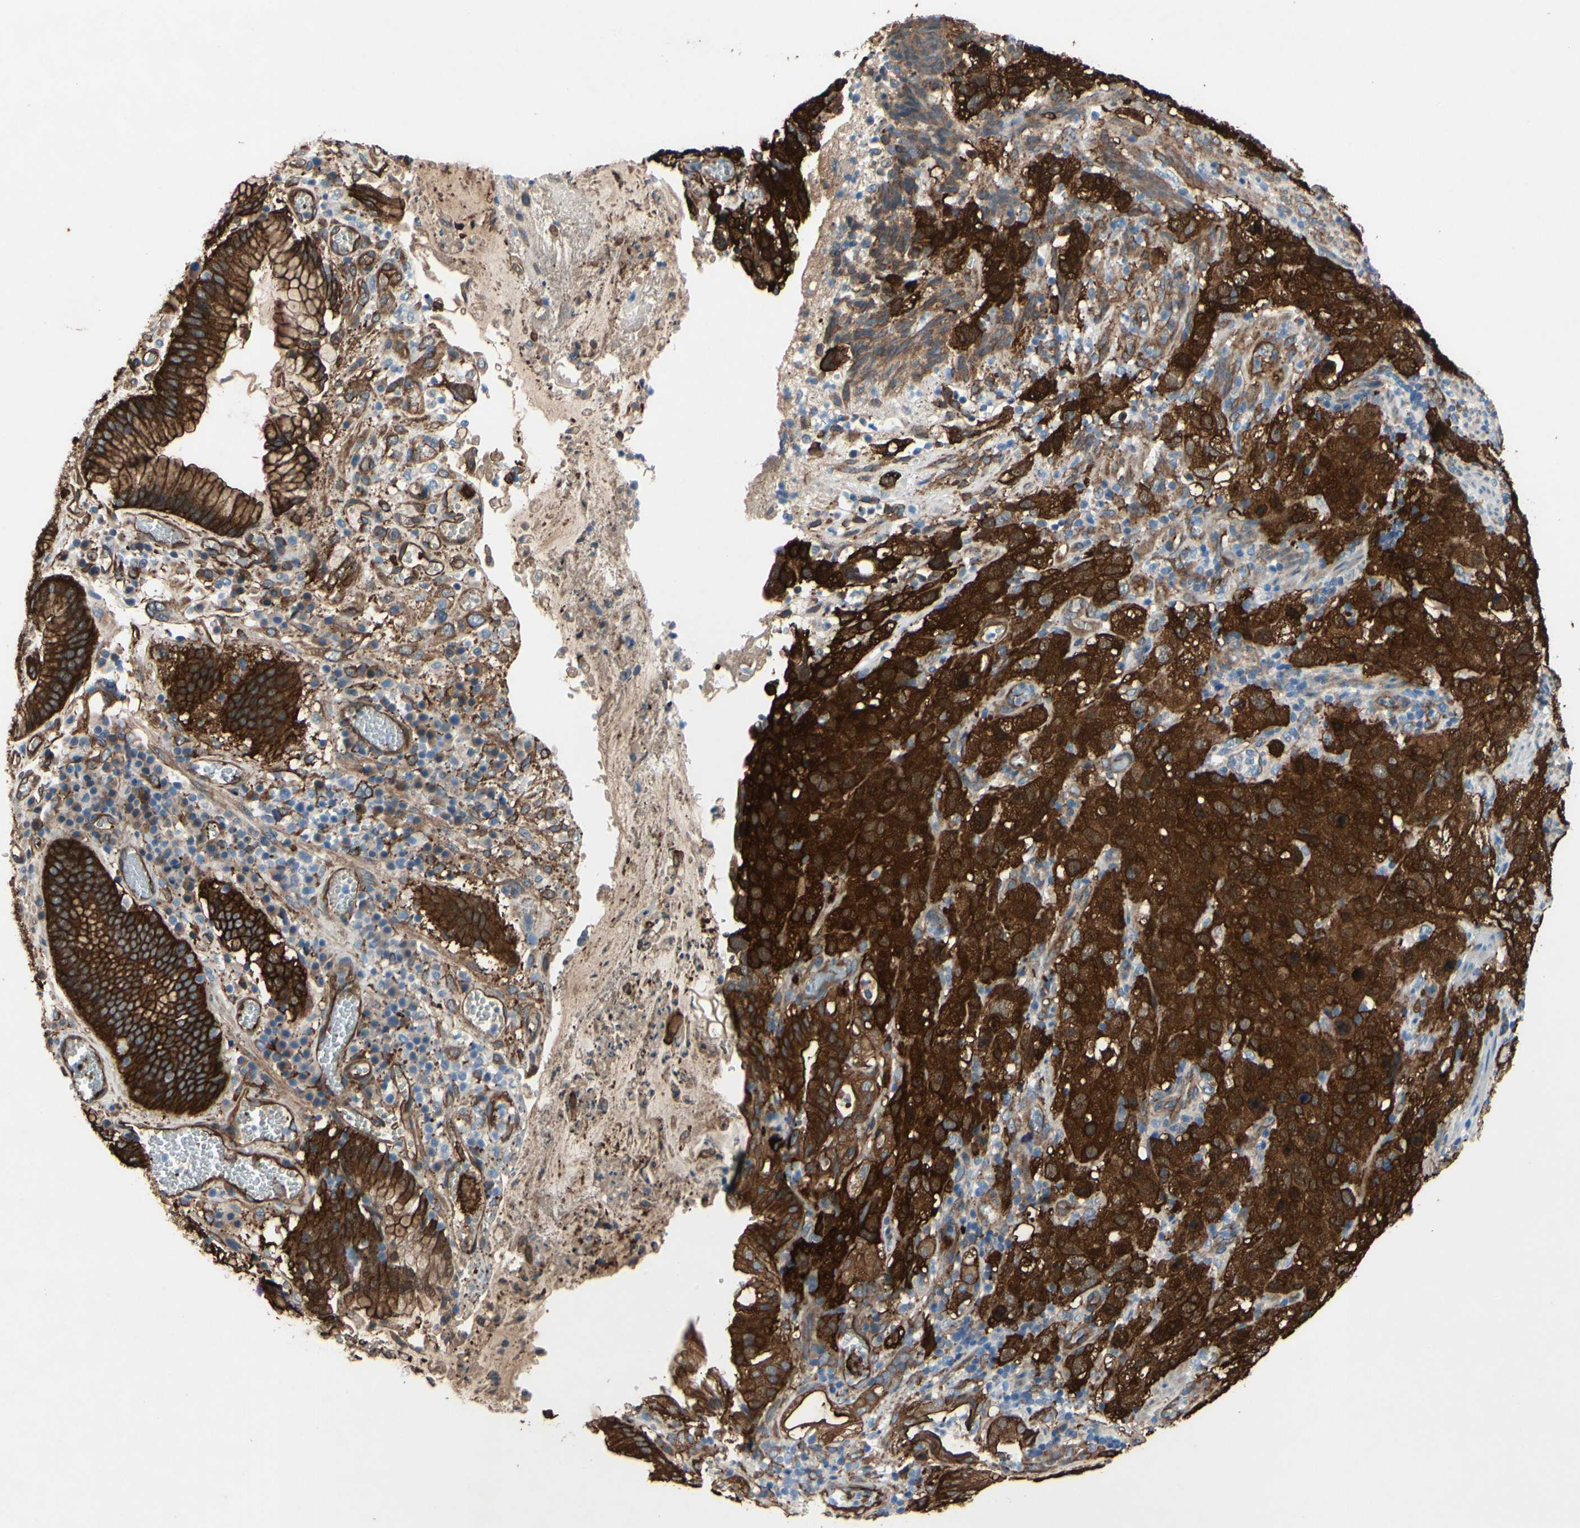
{"staining": {"intensity": "strong", "quantity": ">75%", "location": "cytoplasmic/membranous"}, "tissue": "stomach cancer", "cell_type": "Tumor cells", "image_type": "cancer", "snomed": [{"axis": "morphology", "description": "Normal tissue, NOS"}, {"axis": "morphology", "description": "Adenocarcinoma, NOS"}, {"axis": "topography", "description": "Stomach"}], "caption": "Immunohistochemistry (DAB) staining of human adenocarcinoma (stomach) exhibits strong cytoplasmic/membranous protein positivity in about >75% of tumor cells.", "gene": "CTTNBP2", "patient": {"sex": "male", "age": 48}}